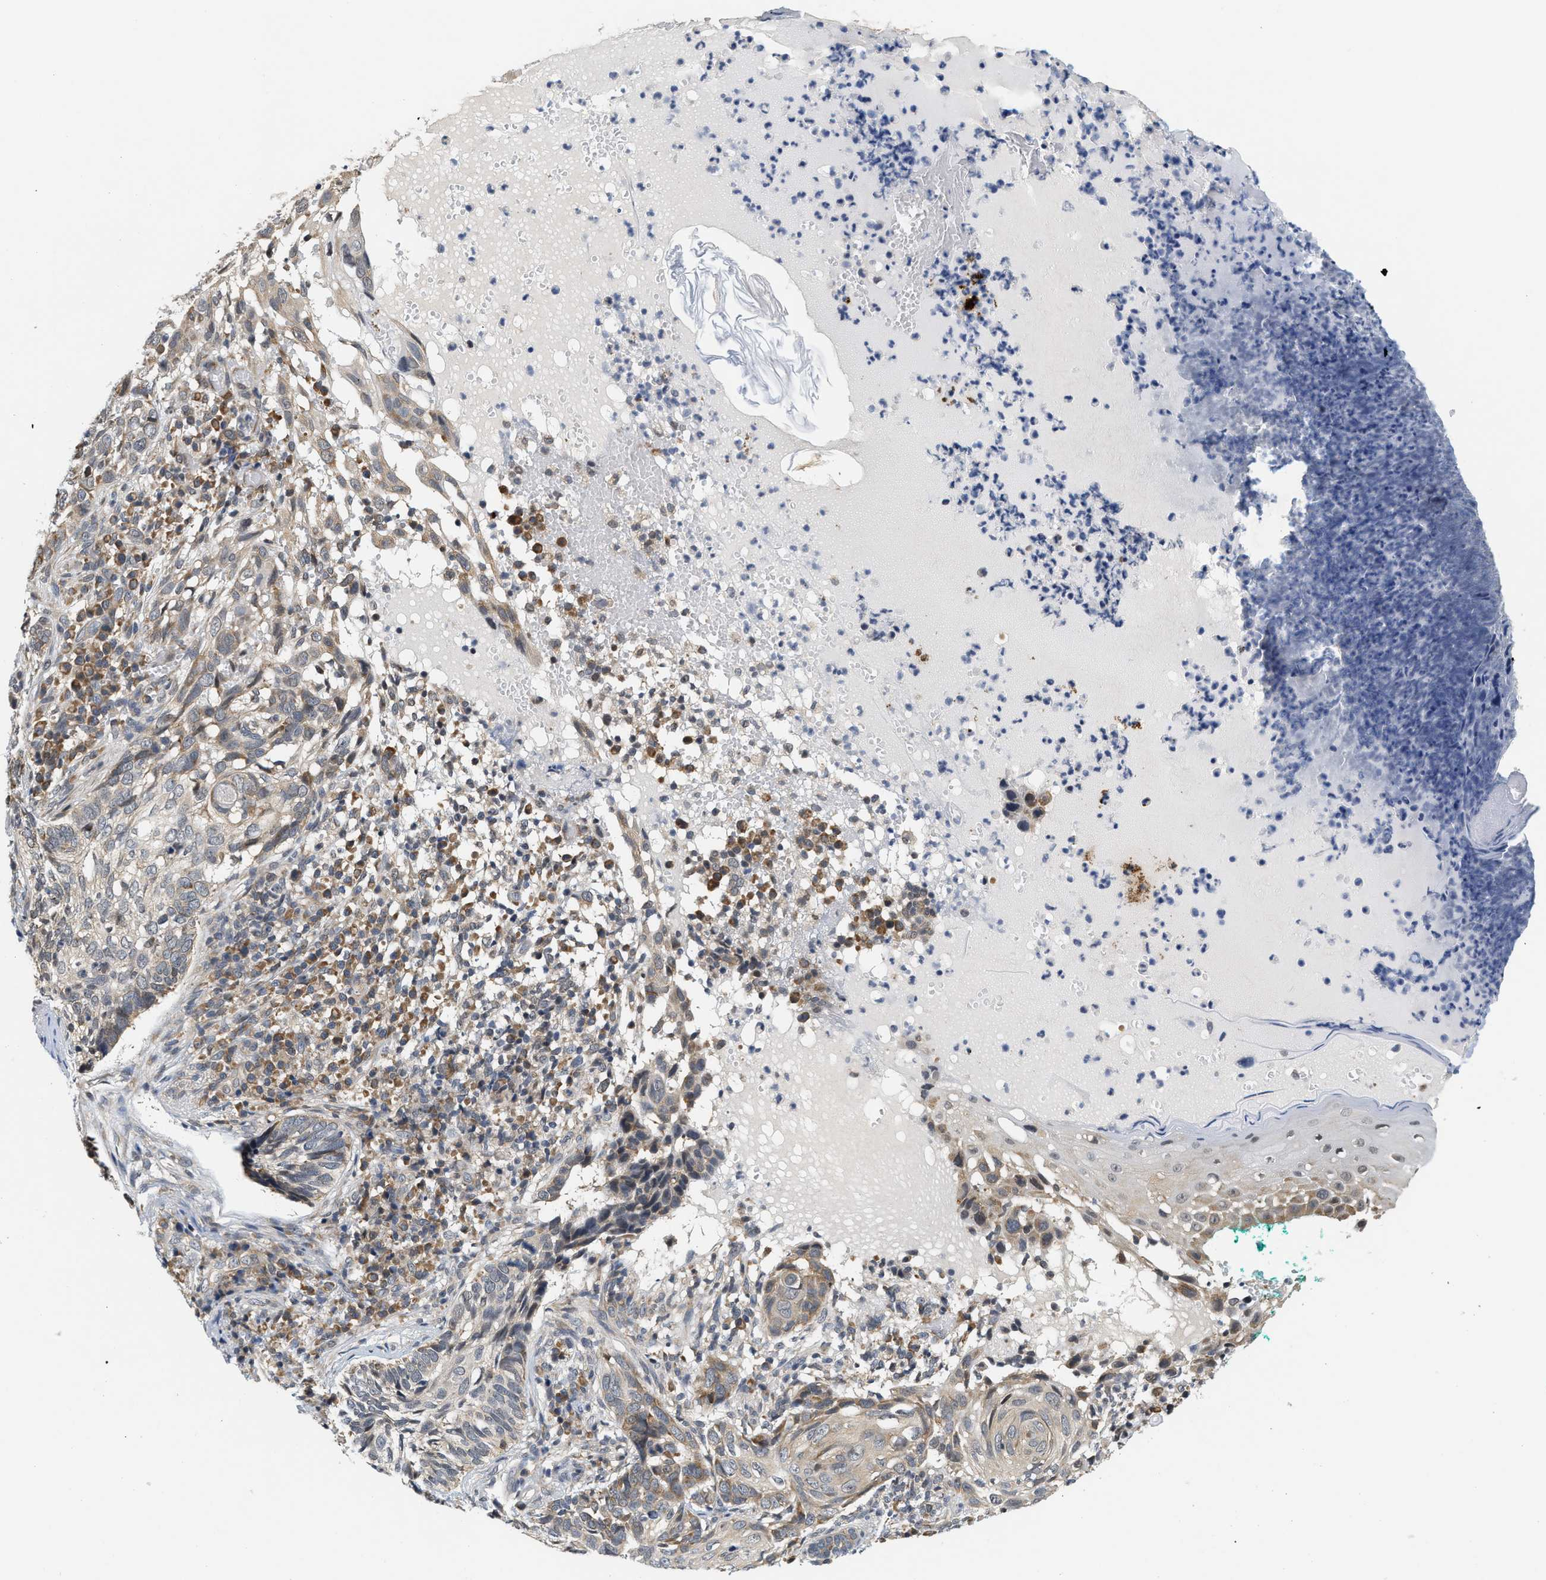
{"staining": {"intensity": "weak", "quantity": "25%-75%", "location": "cytoplasmic/membranous"}, "tissue": "skin cancer", "cell_type": "Tumor cells", "image_type": "cancer", "snomed": [{"axis": "morphology", "description": "Basal cell carcinoma"}, {"axis": "topography", "description": "Skin"}], "caption": "Human skin cancer stained with a protein marker shows weak staining in tumor cells.", "gene": "GIGYF1", "patient": {"sex": "female", "age": 89}}